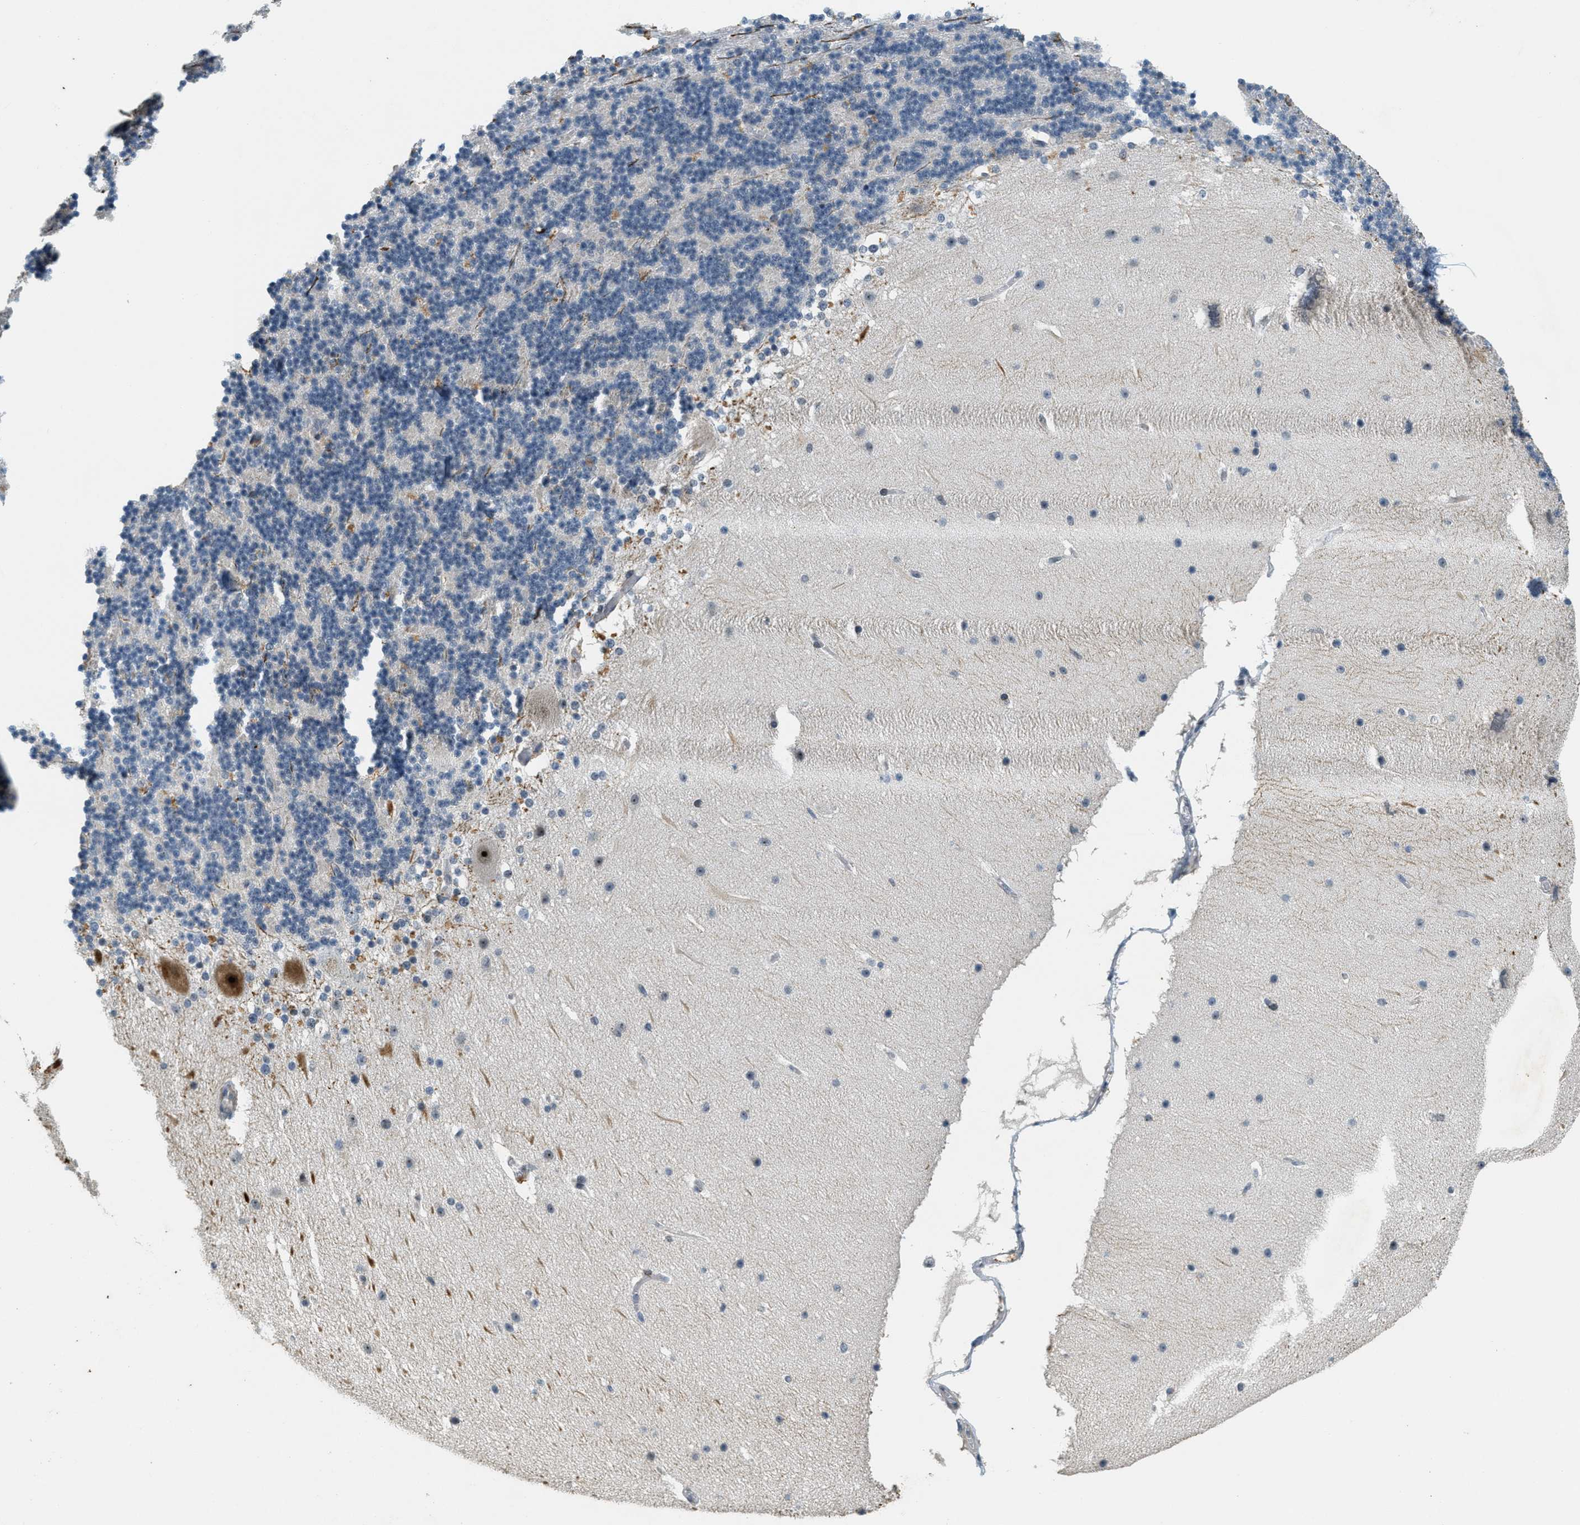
{"staining": {"intensity": "negative", "quantity": "none", "location": "none"}, "tissue": "cerebellum", "cell_type": "Cells in granular layer", "image_type": "normal", "snomed": [{"axis": "morphology", "description": "Normal tissue, NOS"}, {"axis": "topography", "description": "Cerebellum"}], "caption": "IHC of normal cerebellum shows no staining in cells in granular layer. Nuclei are stained in blue.", "gene": "DDX47", "patient": {"sex": "female", "age": 19}}